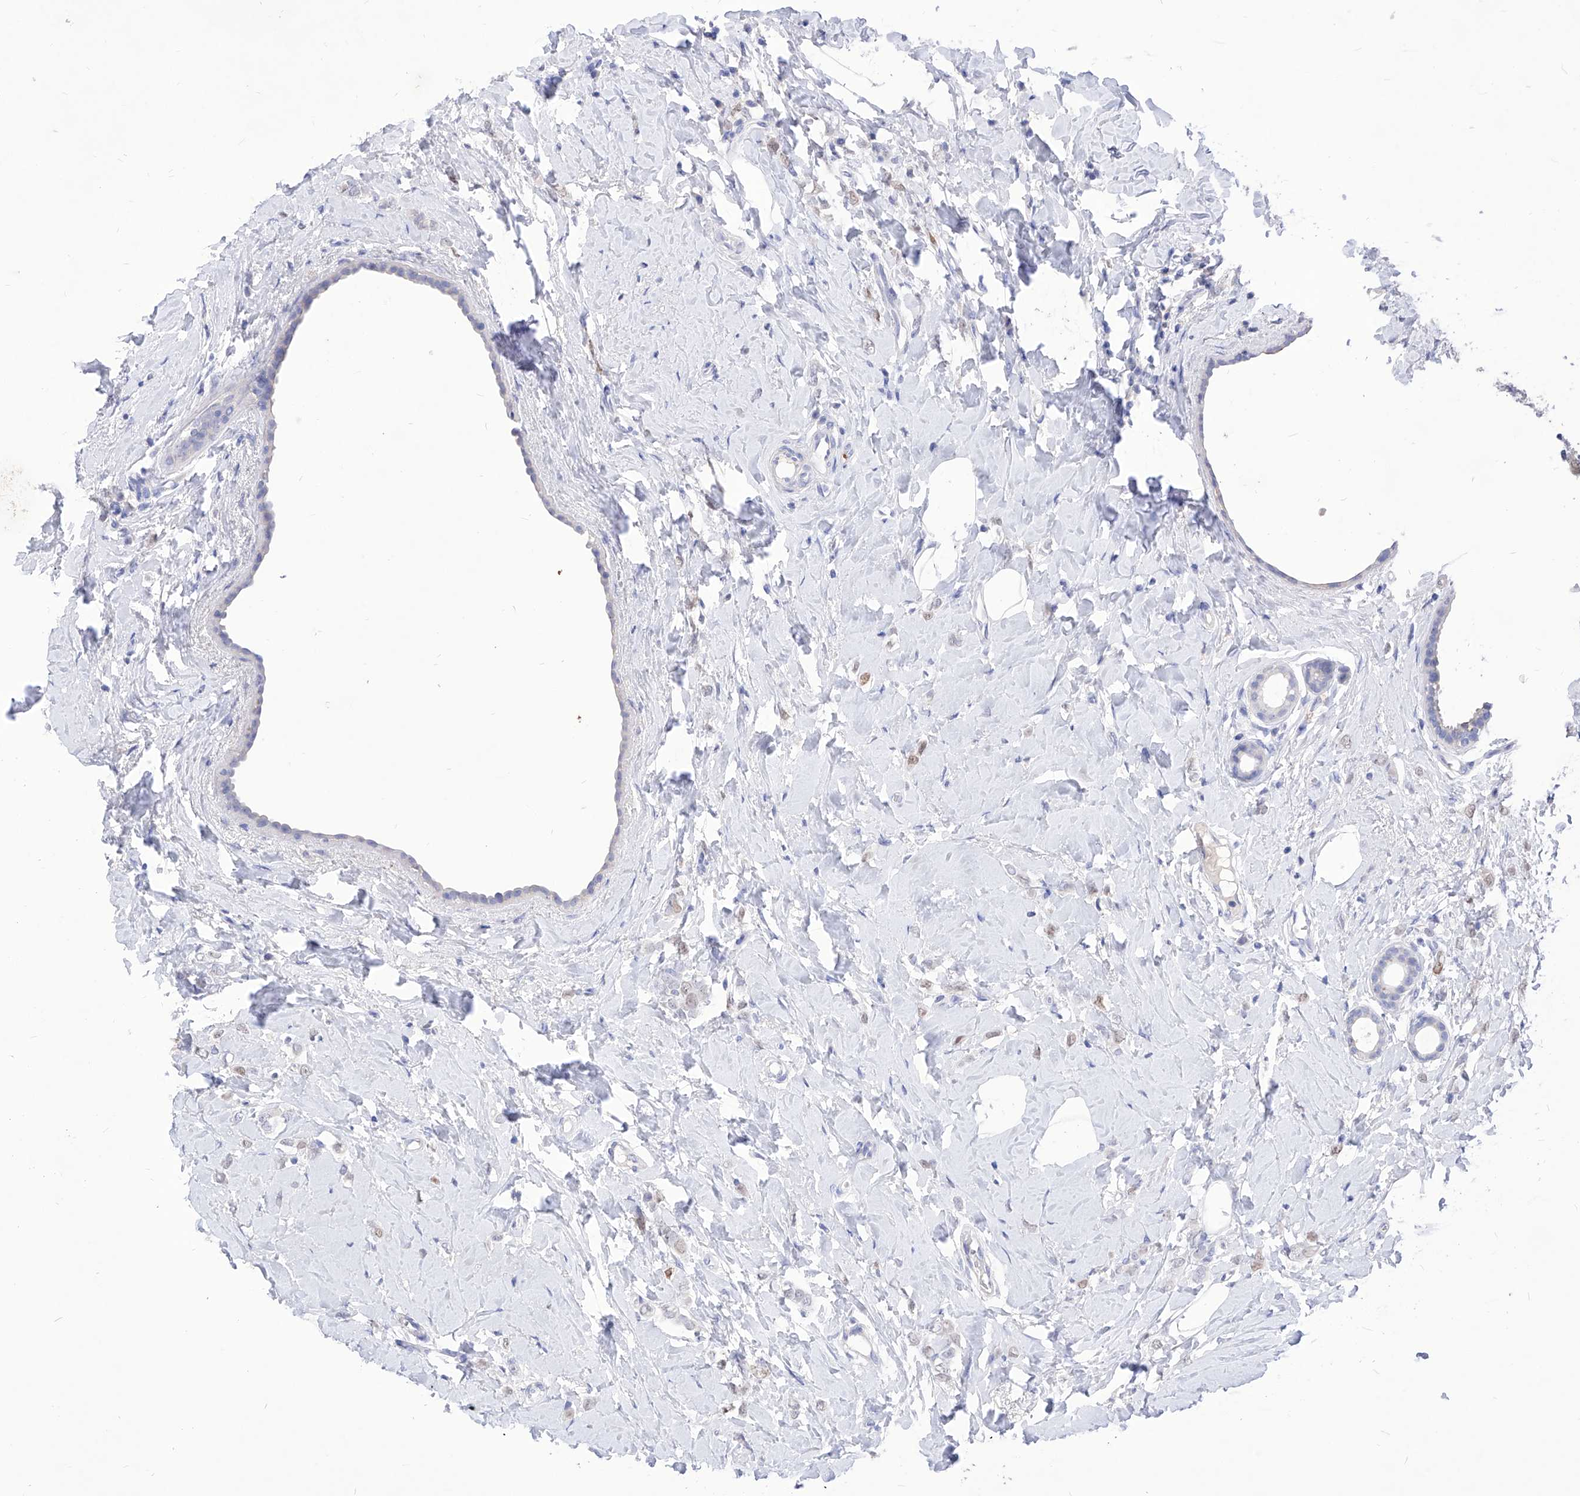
{"staining": {"intensity": "negative", "quantity": "none", "location": "none"}, "tissue": "breast cancer", "cell_type": "Tumor cells", "image_type": "cancer", "snomed": [{"axis": "morphology", "description": "Lobular carcinoma"}, {"axis": "topography", "description": "Breast"}], "caption": "Histopathology image shows no protein positivity in tumor cells of breast cancer (lobular carcinoma) tissue.", "gene": "VAX1", "patient": {"sex": "female", "age": 47}}